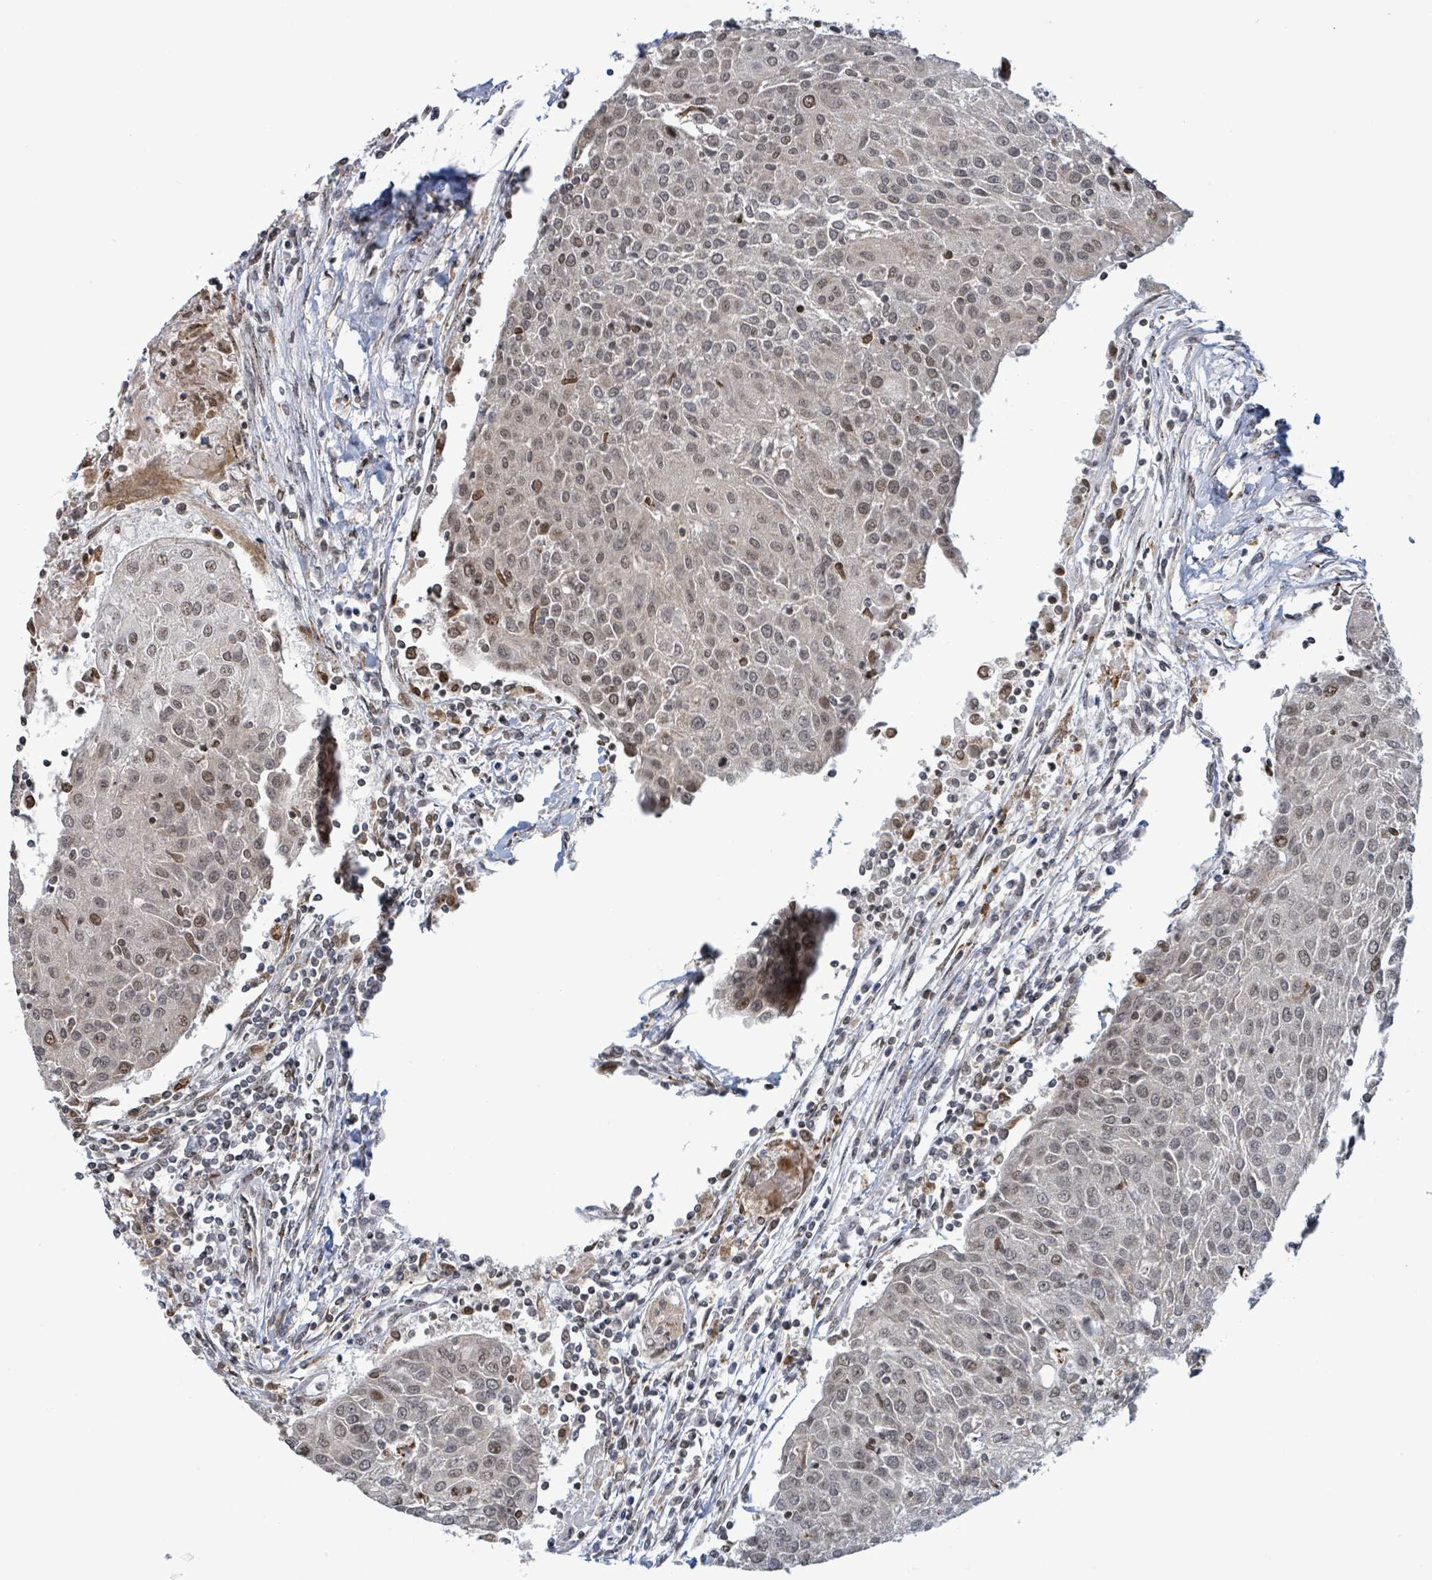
{"staining": {"intensity": "weak", "quantity": "25%-75%", "location": "nuclear"}, "tissue": "urothelial cancer", "cell_type": "Tumor cells", "image_type": "cancer", "snomed": [{"axis": "morphology", "description": "Urothelial carcinoma, High grade"}, {"axis": "topography", "description": "Urinary bladder"}], "caption": "Tumor cells demonstrate weak nuclear expression in about 25%-75% of cells in urothelial cancer.", "gene": "SBF2", "patient": {"sex": "female", "age": 85}}